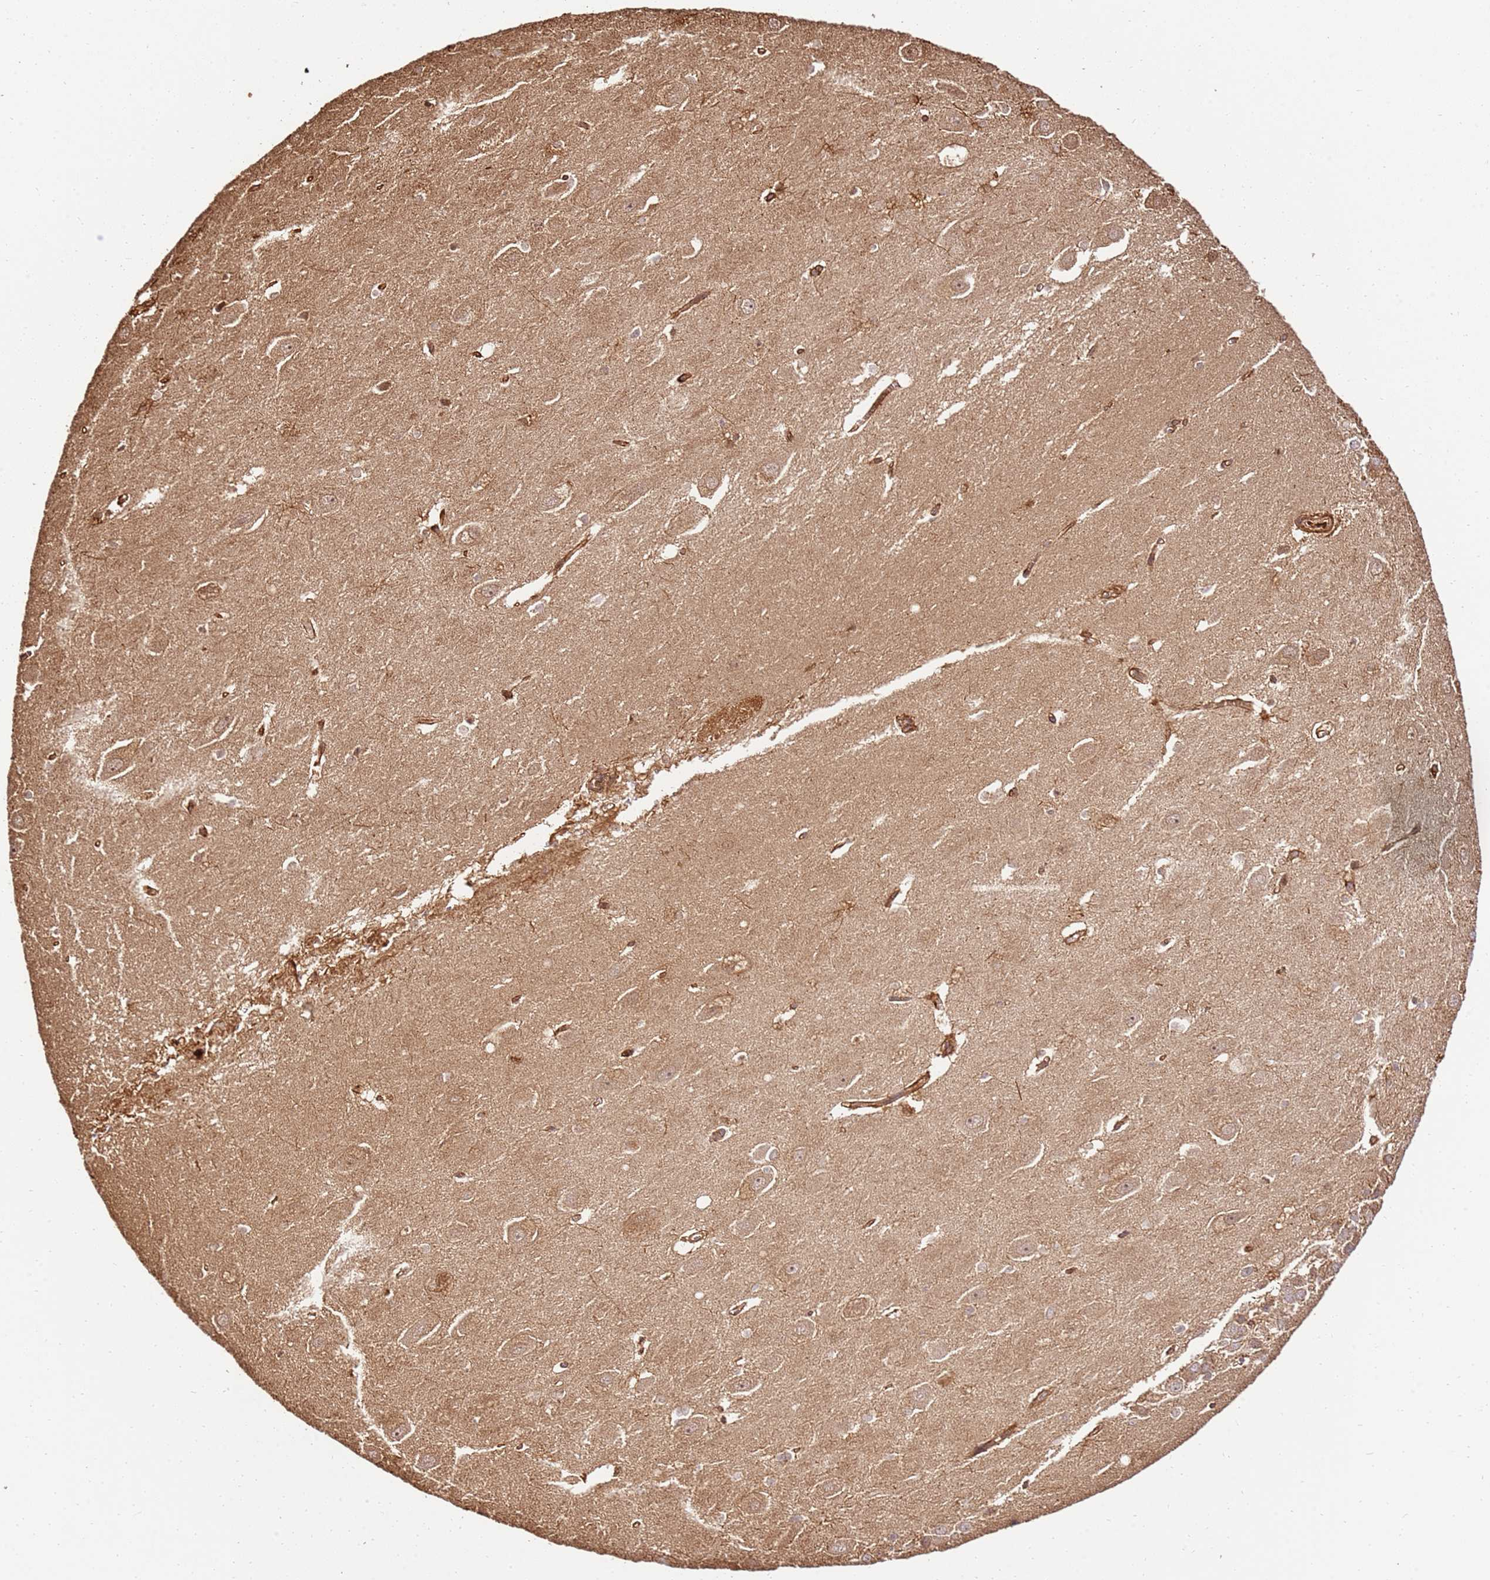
{"staining": {"intensity": "weak", "quantity": ">75%", "location": "cytoplasmic/membranous"}, "tissue": "hippocampus", "cell_type": "Glial cells", "image_type": "normal", "snomed": [{"axis": "morphology", "description": "Normal tissue, NOS"}, {"axis": "topography", "description": "Hippocampus"}], "caption": "Immunohistochemical staining of normal hippocampus shows low levels of weak cytoplasmic/membranous positivity in about >75% of glial cells.", "gene": "KATNAL2", "patient": {"sex": "female", "age": 64}}